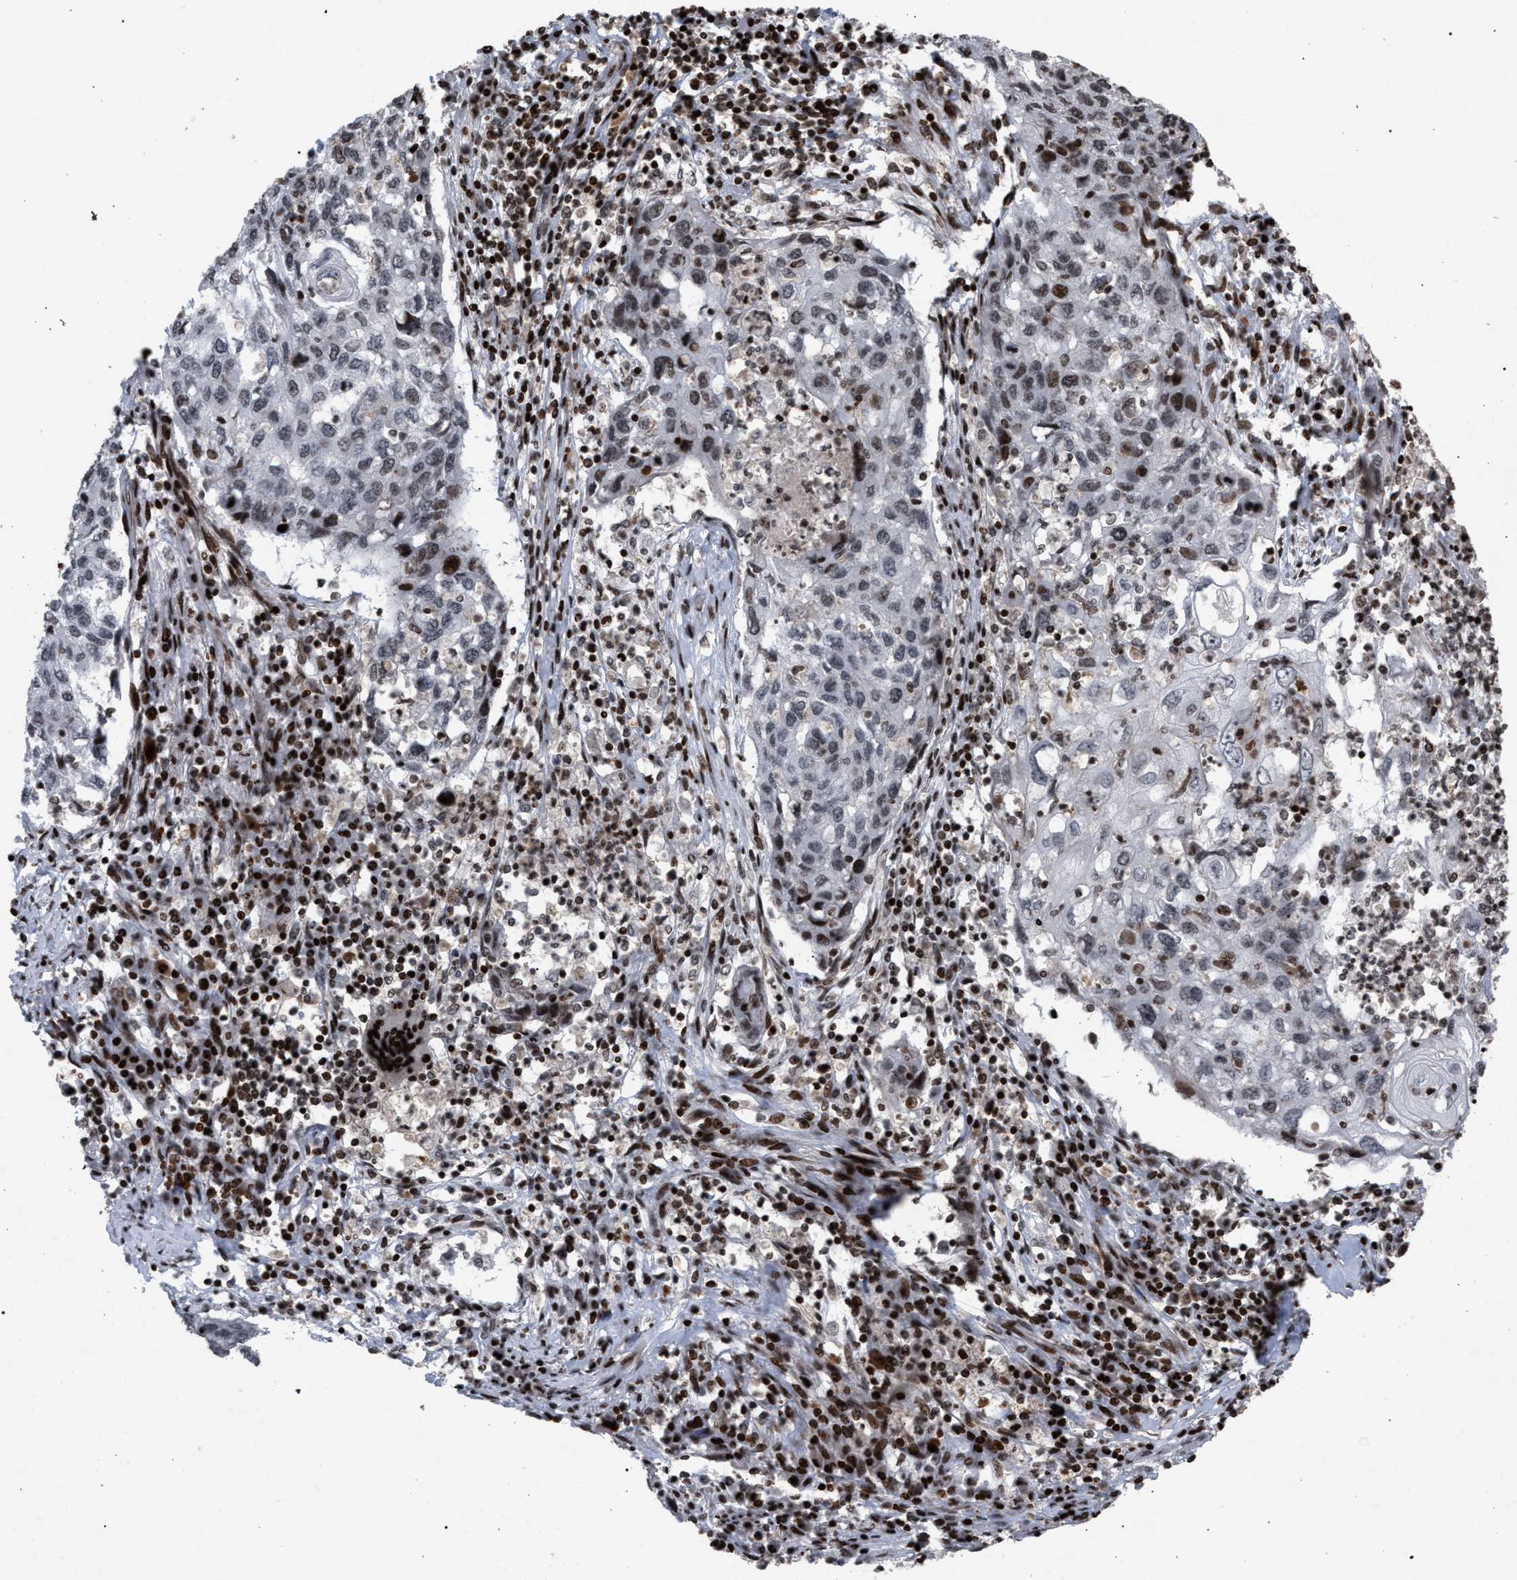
{"staining": {"intensity": "strong", "quantity": "<25%", "location": "nuclear"}, "tissue": "lung cancer", "cell_type": "Tumor cells", "image_type": "cancer", "snomed": [{"axis": "morphology", "description": "Squamous cell carcinoma, NOS"}, {"axis": "topography", "description": "Lung"}], "caption": "An IHC histopathology image of tumor tissue is shown. Protein staining in brown shows strong nuclear positivity in lung cancer within tumor cells.", "gene": "FOXD3", "patient": {"sex": "female", "age": 63}}